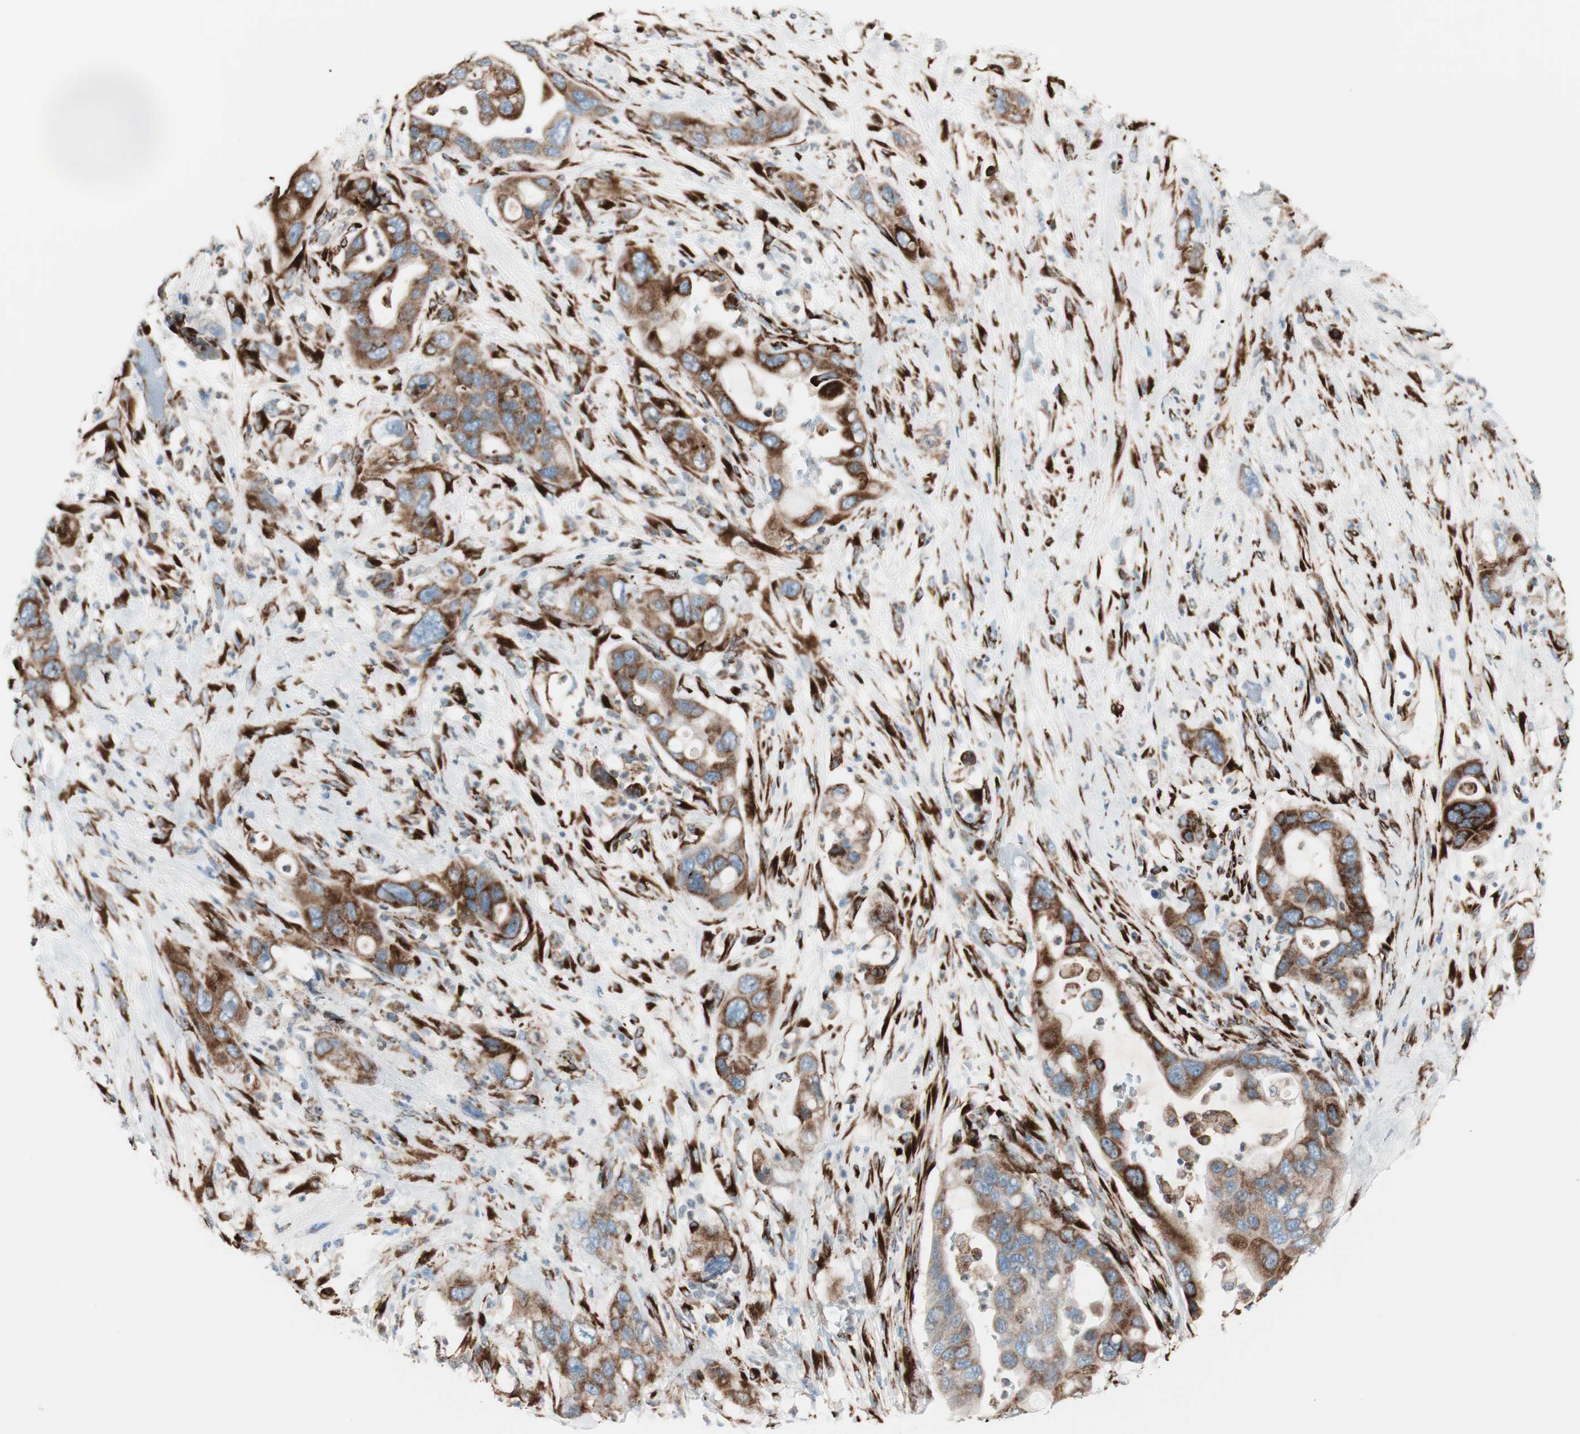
{"staining": {"intensity": "moderate", "quantity": ">75%", "location": "cytoplasmic/membranous"}, "tissue": "pancreatic cancer", "cell_type": "Tumor cells", "image_type": "cancer", "snomed": [{"axis": "morphology", "description": "Adenocarcinoma, NOS"}, {"axis": "topography", "description": "Pancreas"}], "caption": "Pancreatic cancer (adenocarcinoma) tissue shows moderate cytoplasmic/membranous expression in approximately >75% of tumor cells, visualized by immunohistochemistry. Nuclei are stained in blue.", "gene": "P4HTM", "patient": {"sex": "female", "age": 71}}